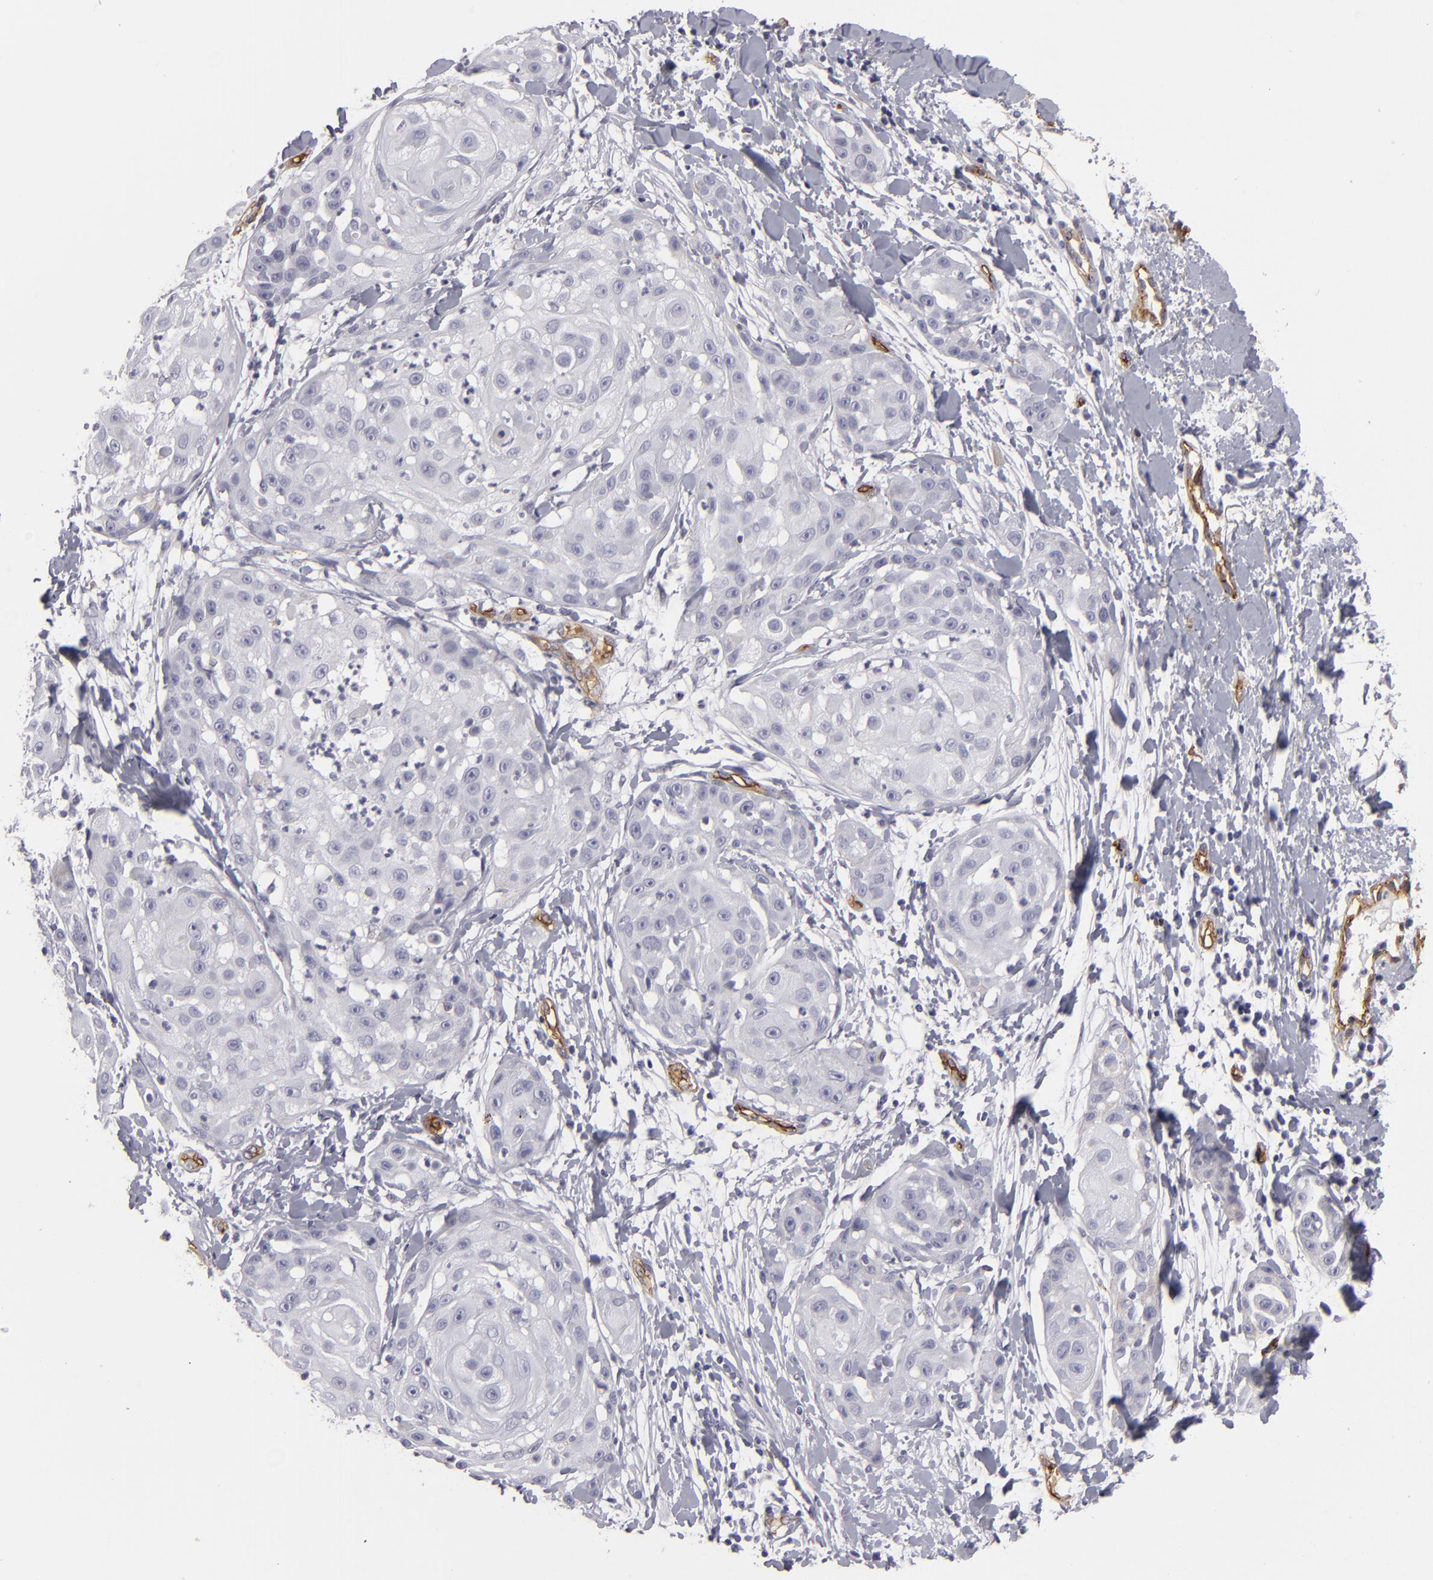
{"staining": {"intensity": "negative", "quantity": "none", "location": "none"}, "tissue": "skin cancer", "cell_type": "Tumor cells", "image_type": "cancer", "snomed": [{"axis": "morphology", "description": "Squamous cell carcinoma, NOS"}, {"axis": "topography", "description": "Skin"}], "caption": "A micrograph of skin cancer (squamous cell carcinoma) stained for a protein displays no brown staining in tumor cells. Brightfield microscopy of immunohistochemistry stained with DAB (brown) and hematoxylin (blue), captured at high magnification.", "gene": "MCAM", "patient": {"sex": "female", "age": 57}}